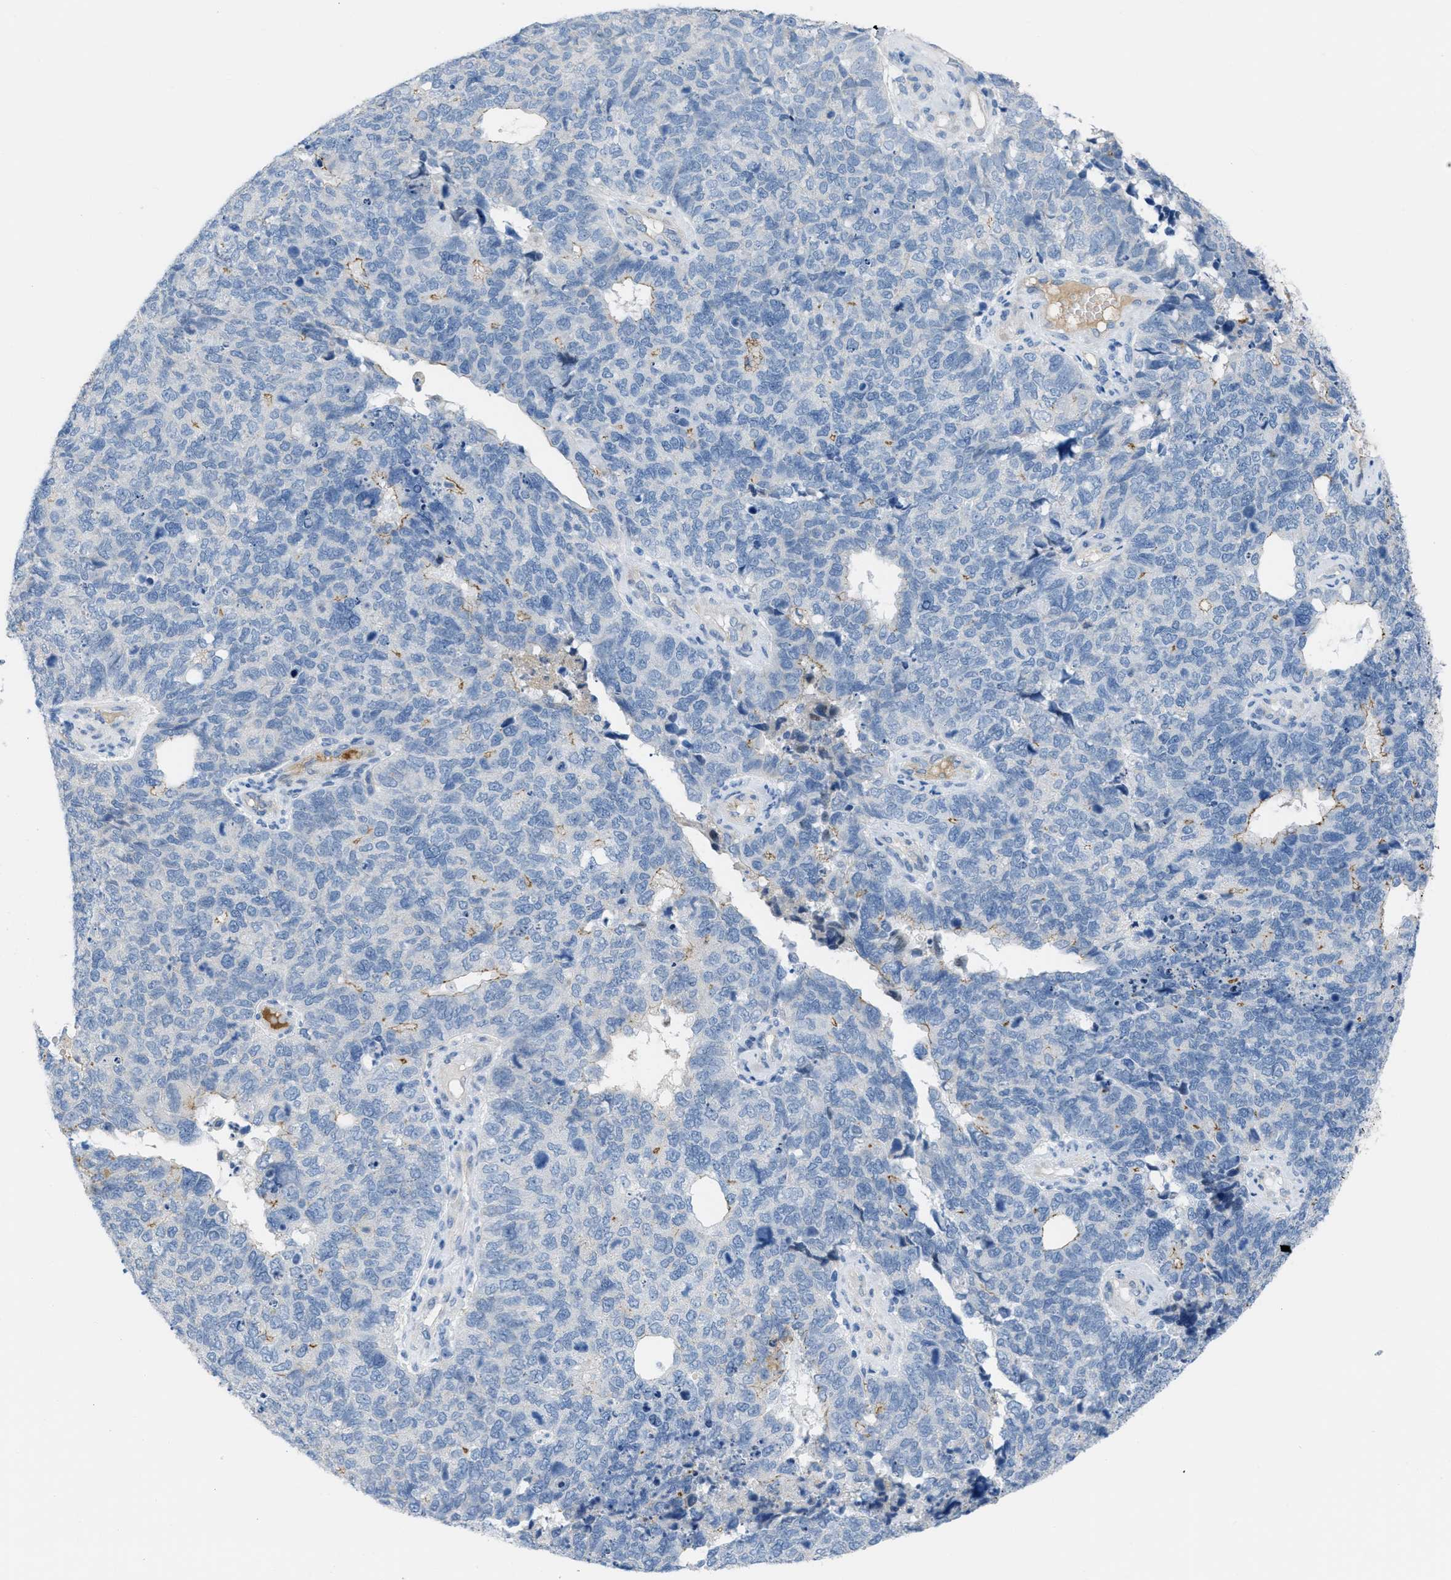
{"staining": {"intensity": "weak", "quantity": "<25%", "location": "cytoplasmic/membranous"}, "tissue": "cervical cancer", "cell_type": "Tumor cells", "image_type": "cancer", "snomed": [{"axis": "morphology", "description": "Squamous cell carcinoma, NOS"}, {"axis": "topography", "description": "Cervix"}], "caption": "Squamous cell carcinoma (cervical) was stained to show a protein in brown. There is no significant expression in tumor cells. (DAB (3,3'-diaminobenzidine) IHC, high magnification).", "gene": "CRB3", "patient": {"sex": "female", "age": 63}}